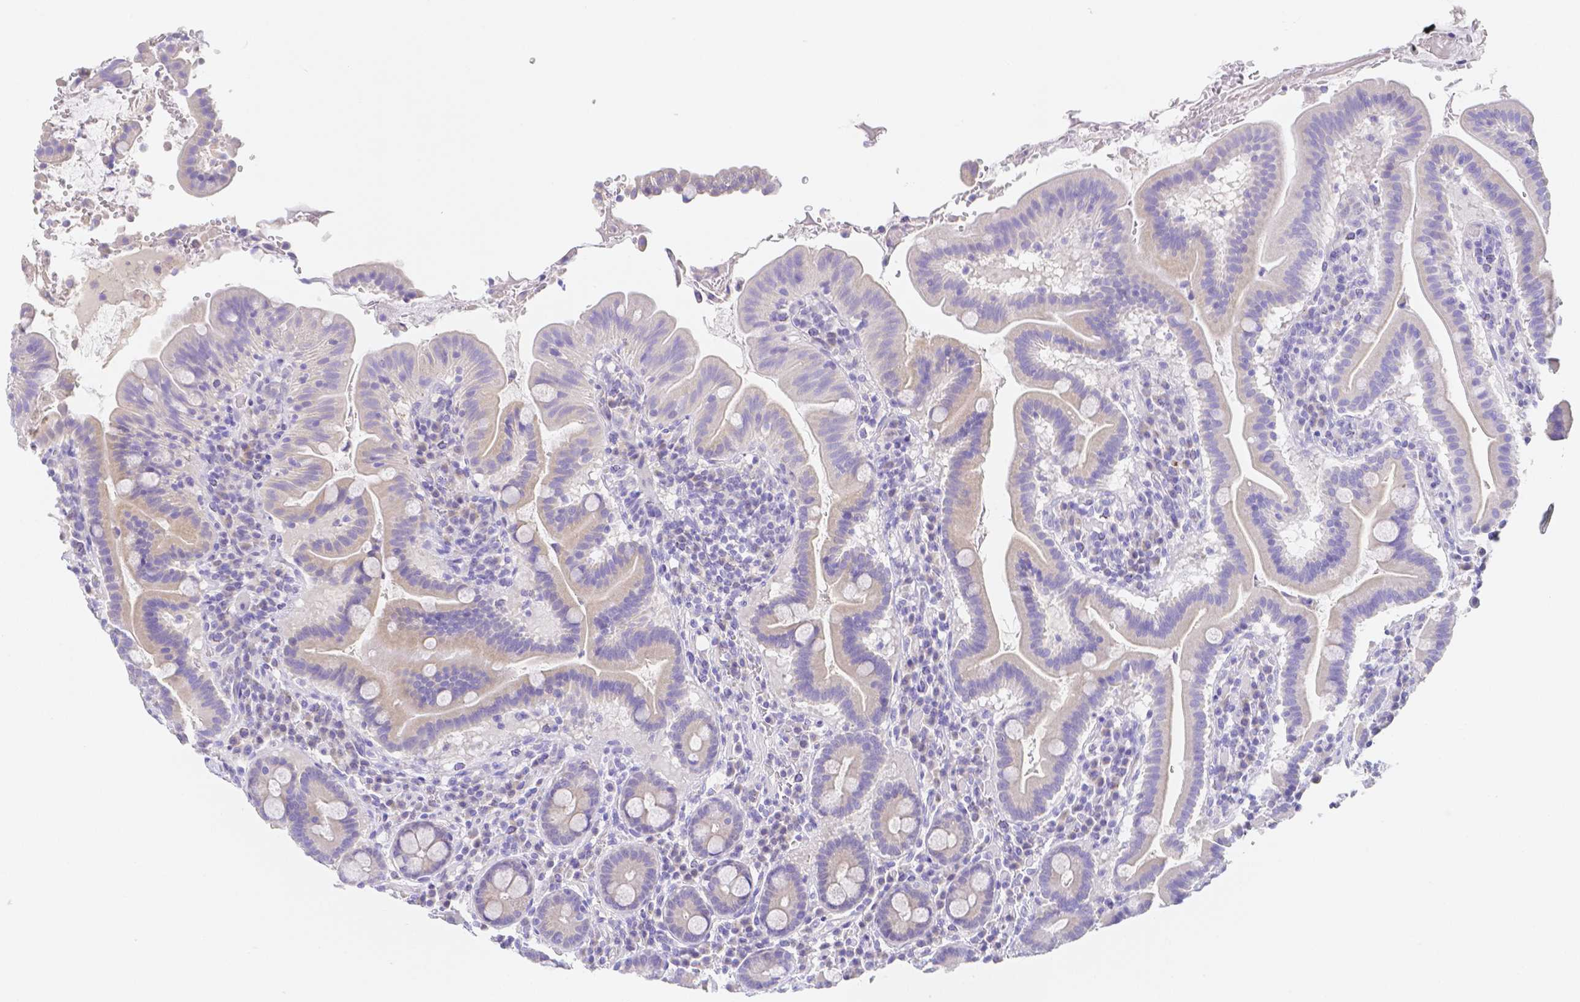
{"staining": {"intensity": "negative", "quantity": "none", "location": "none"}, "tissue": "small intestine", "cell_type": "Glandular cells", "image_type": "normal", "snomed": [{"axis": "morphology", "description": "Normal tissue, NOS"}, {"axis": "topography", "description": "Small intestine"}], "caption": "The photomicrograph shows no staining of glandular cells in normal small intestine.", "gene": "ZG16B", "patient": {"sex": "male", "age": 26}}